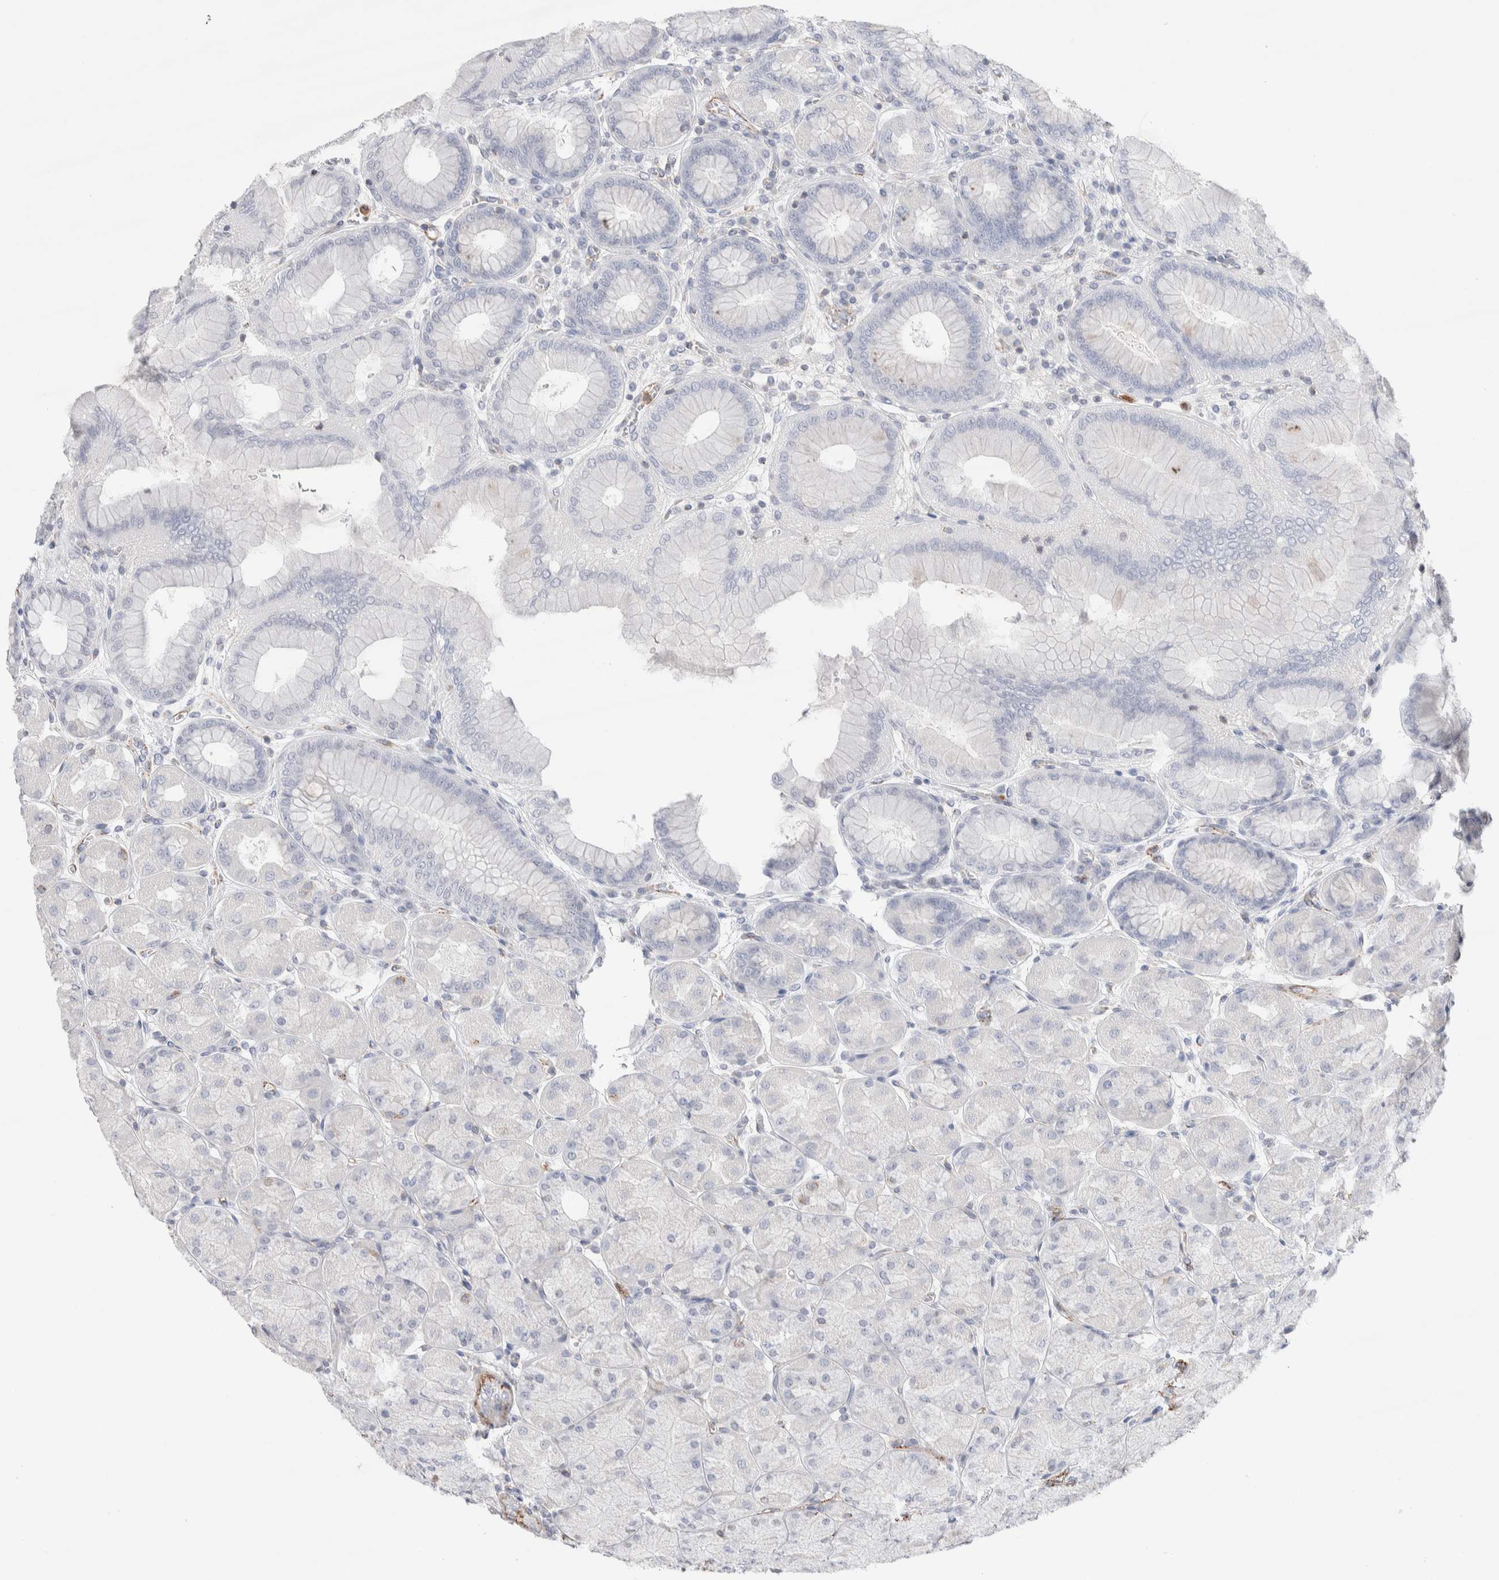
{"staining": {"intensity": "negative", "quantity": "none", "location": "none"}, "tissue": "stomach", "cell_type": "Glandular cells", "image_type": "normal", "snomed": [{"axis": "morphology", "description": "Normal tissue, NOS"}, {"axis": "topography", "description": "Stomach, upper"}], "caption": "Immunohistochemistry image of benign stomach stained for a protein (brown), which reveals no positivity in glandular cells. Nuclei are stained in blue.", "gene": "SEPTIN4", "patient": {"sex": "female", "age": 56}}